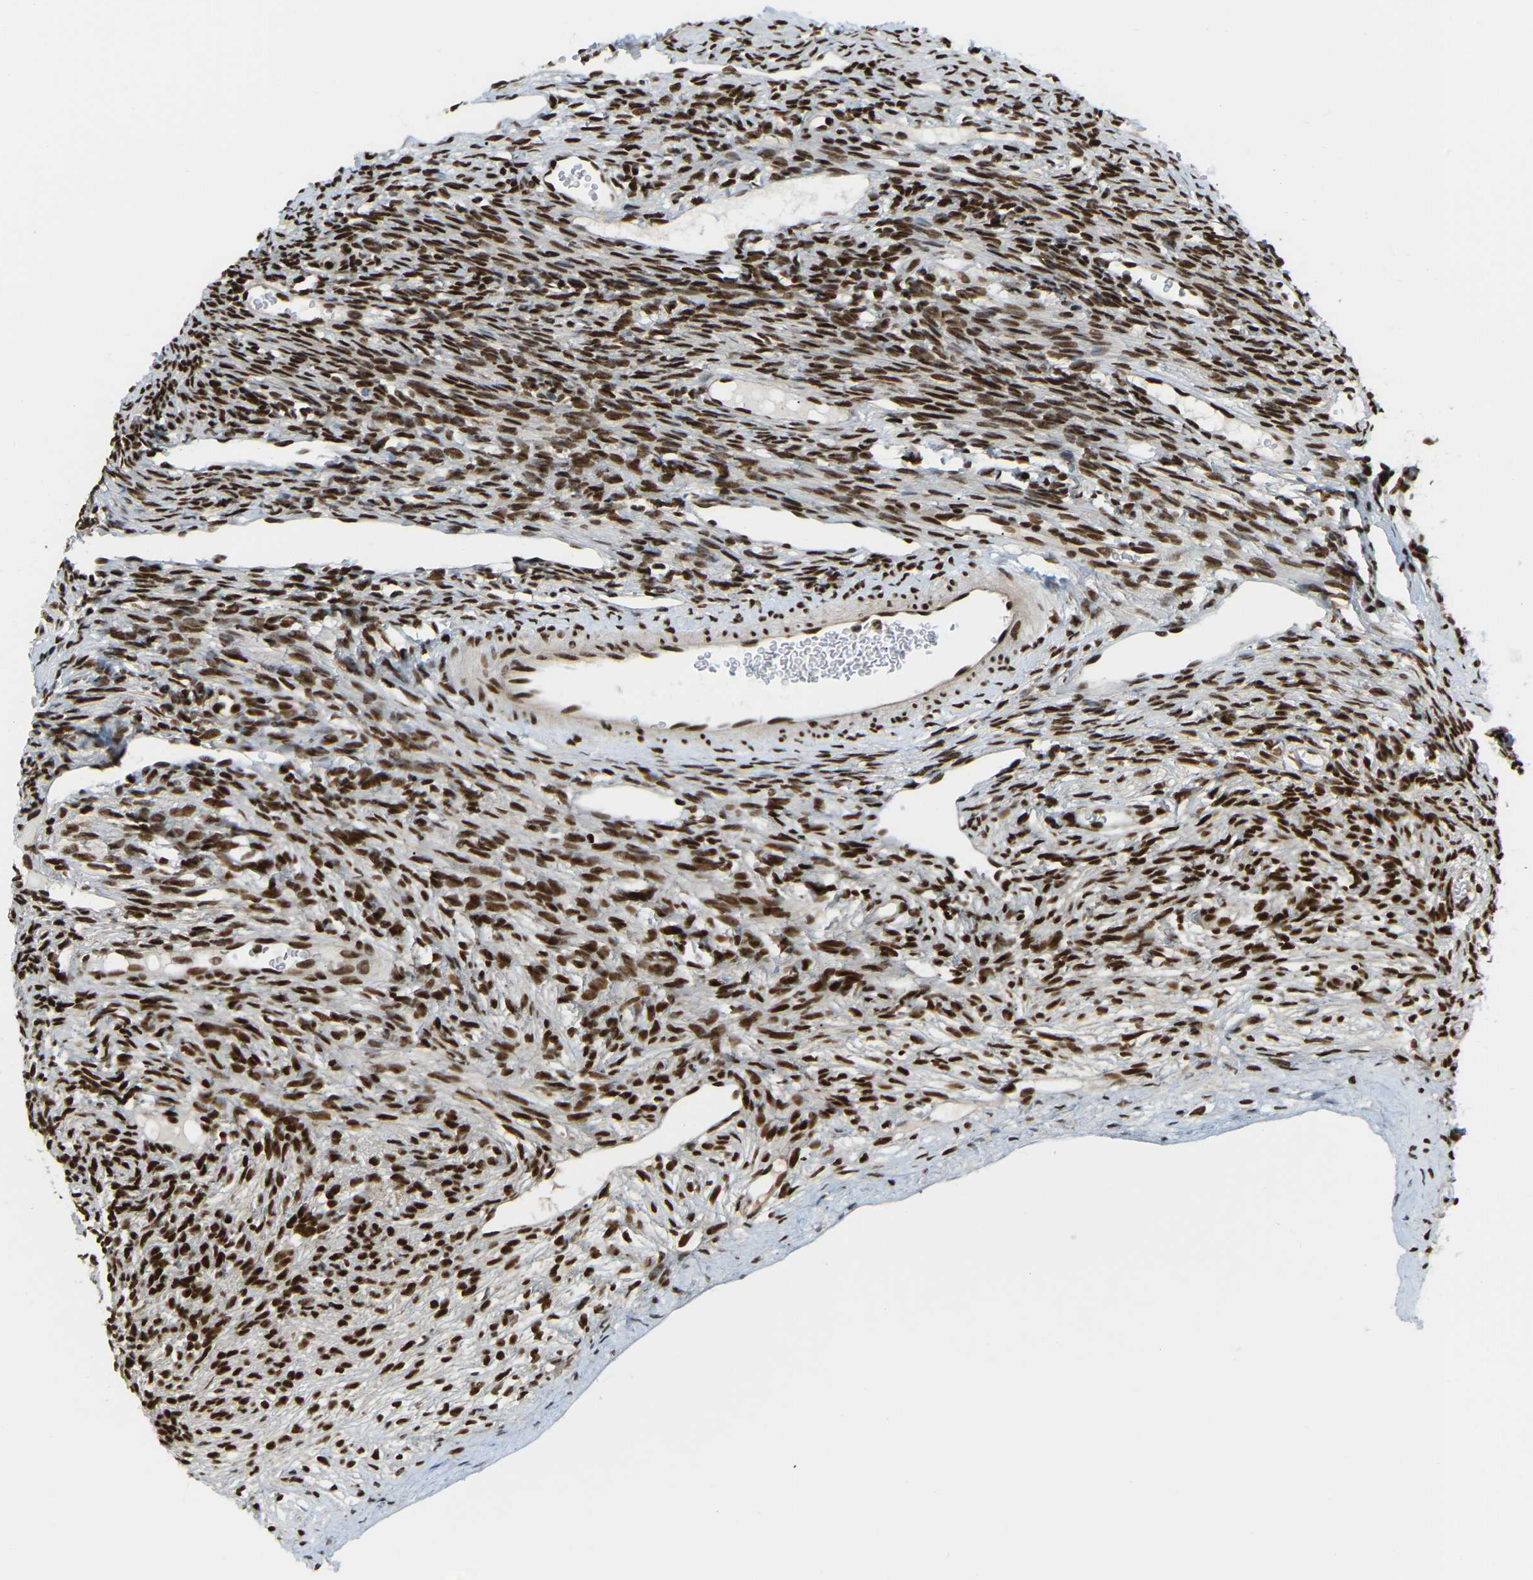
{"staining": {"intensity": "strong", "quantity": ">75%", "location": "nuclear"}, "tissue": "ovary", "cell_type": "Ovarian stroma cells", "image_type": "normal", "snomed": [{"axis": "morphology", "description": "Normal tissue, NOS"}, {"axis": "topography", "description": "Ovary"}], "caption": "High-magnification brightfield microscopy of unremarkable ovary stained with DAB (brown) and counterstained with hematoxylin (blue). ovarian stroma cells exhibit strong nuclear staining is seen in about>75% of cells.", "gene": "NUMA1", "patient": {"sex": "female", "age": 33}}